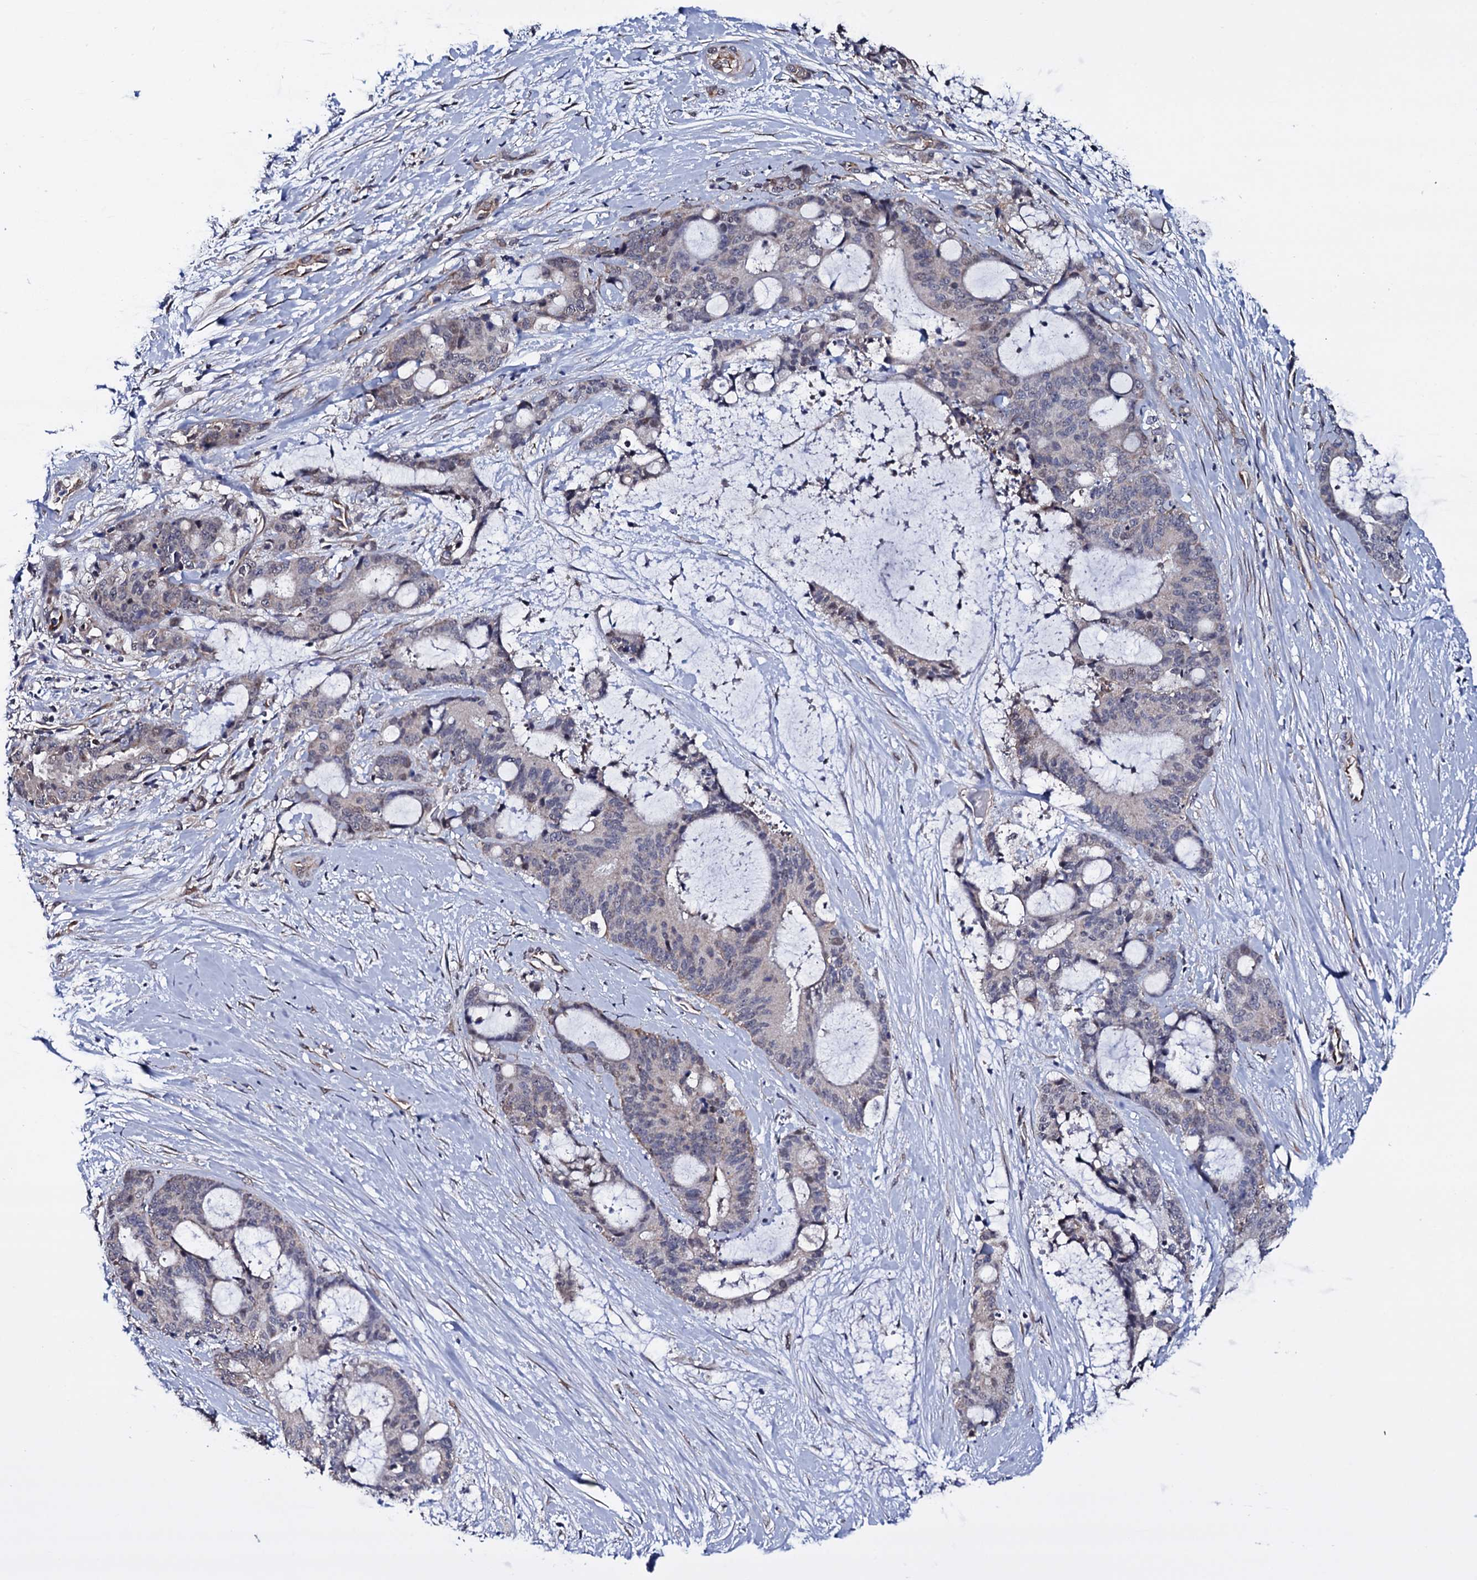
{"staining": {"intensity": "negative", "quantity": "none", "location": "none"}, "tissue": "liver cancer", "cell_type": "Tumor cells", "image_type": "cancer", "snomed": [{"axis": "morphology", "description": "Normal tissue, NOS"}, {"axis": "morphology", "description": "Cholangiocarcinoma"}, {"axis": "topography", "description": "Liver"}, {"axis": "topography", "description": "Peripheral nerve tissue"}], "caption": "Immunohistochemistry histopathology image of neoplastic tissue: cholangiocarcinoma (liver) stained with DAB (3,3'-diaminobenzidine) displays no significant protein expression in tumor cells.", "gene": "GAREM1", "patient": {"sex": "female", "age": 73}}